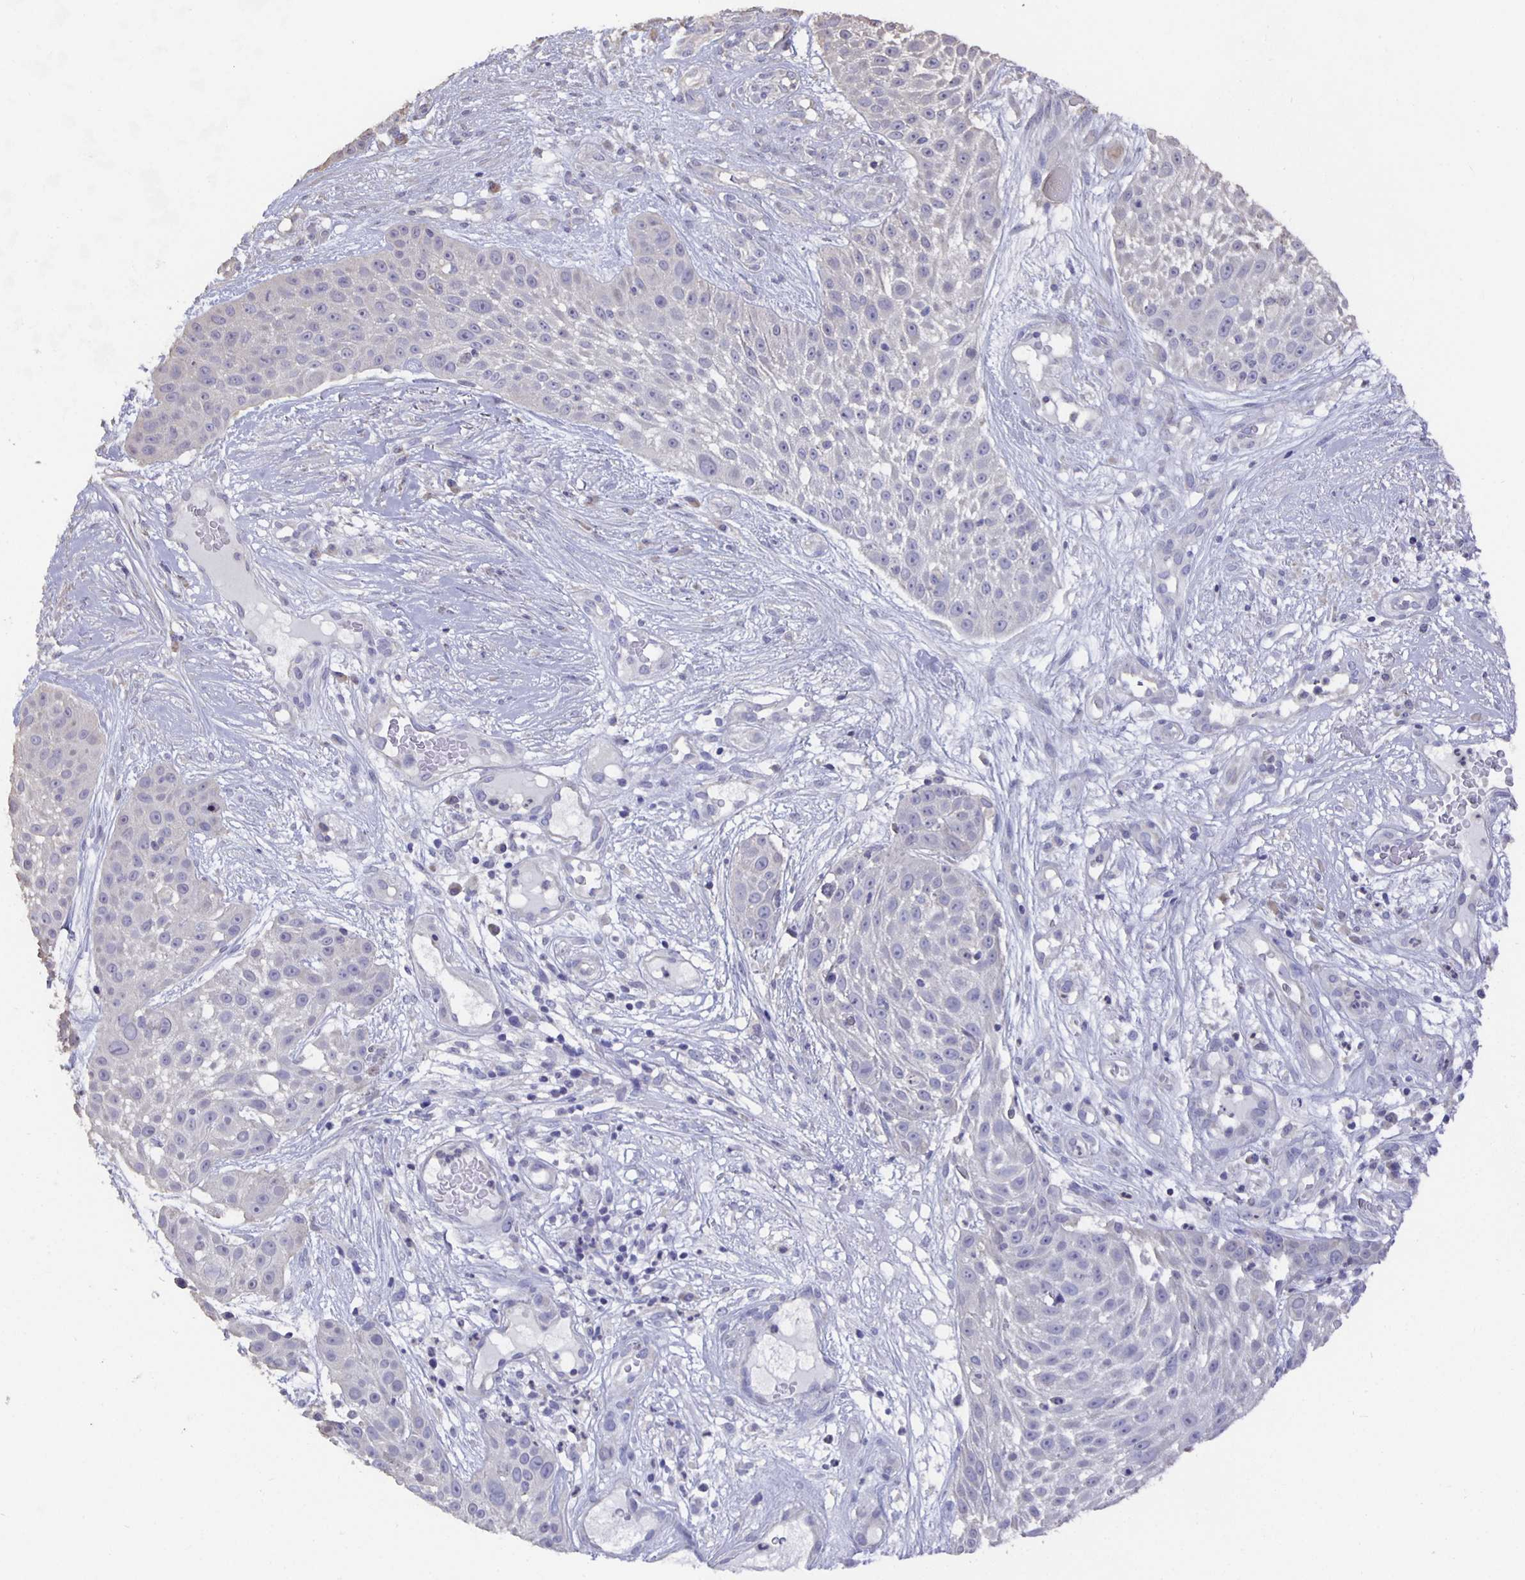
{"staining": {"intensity": "negative", "quantity": "none", "location": "none"}, "tissue": "skin cancer", "cell_type": "Tumor cells", "image_type": "cancer", "snomed": [{"axis": "morphology", "description": "Squamous cell carcinoma, NOS"}, {"axis": "topography", "description": "Skin"}], "caption": "Immunohistochemistry (IHC) image of neoplastic tissue: human skin squamous cell carcinoma stained with DAB (3,3'-diaminobenzidine) demonstrates no significant protein positivity in tumor cells.", "gene": "CFAP74", "patient": {"sex": "female", "age": 86}}